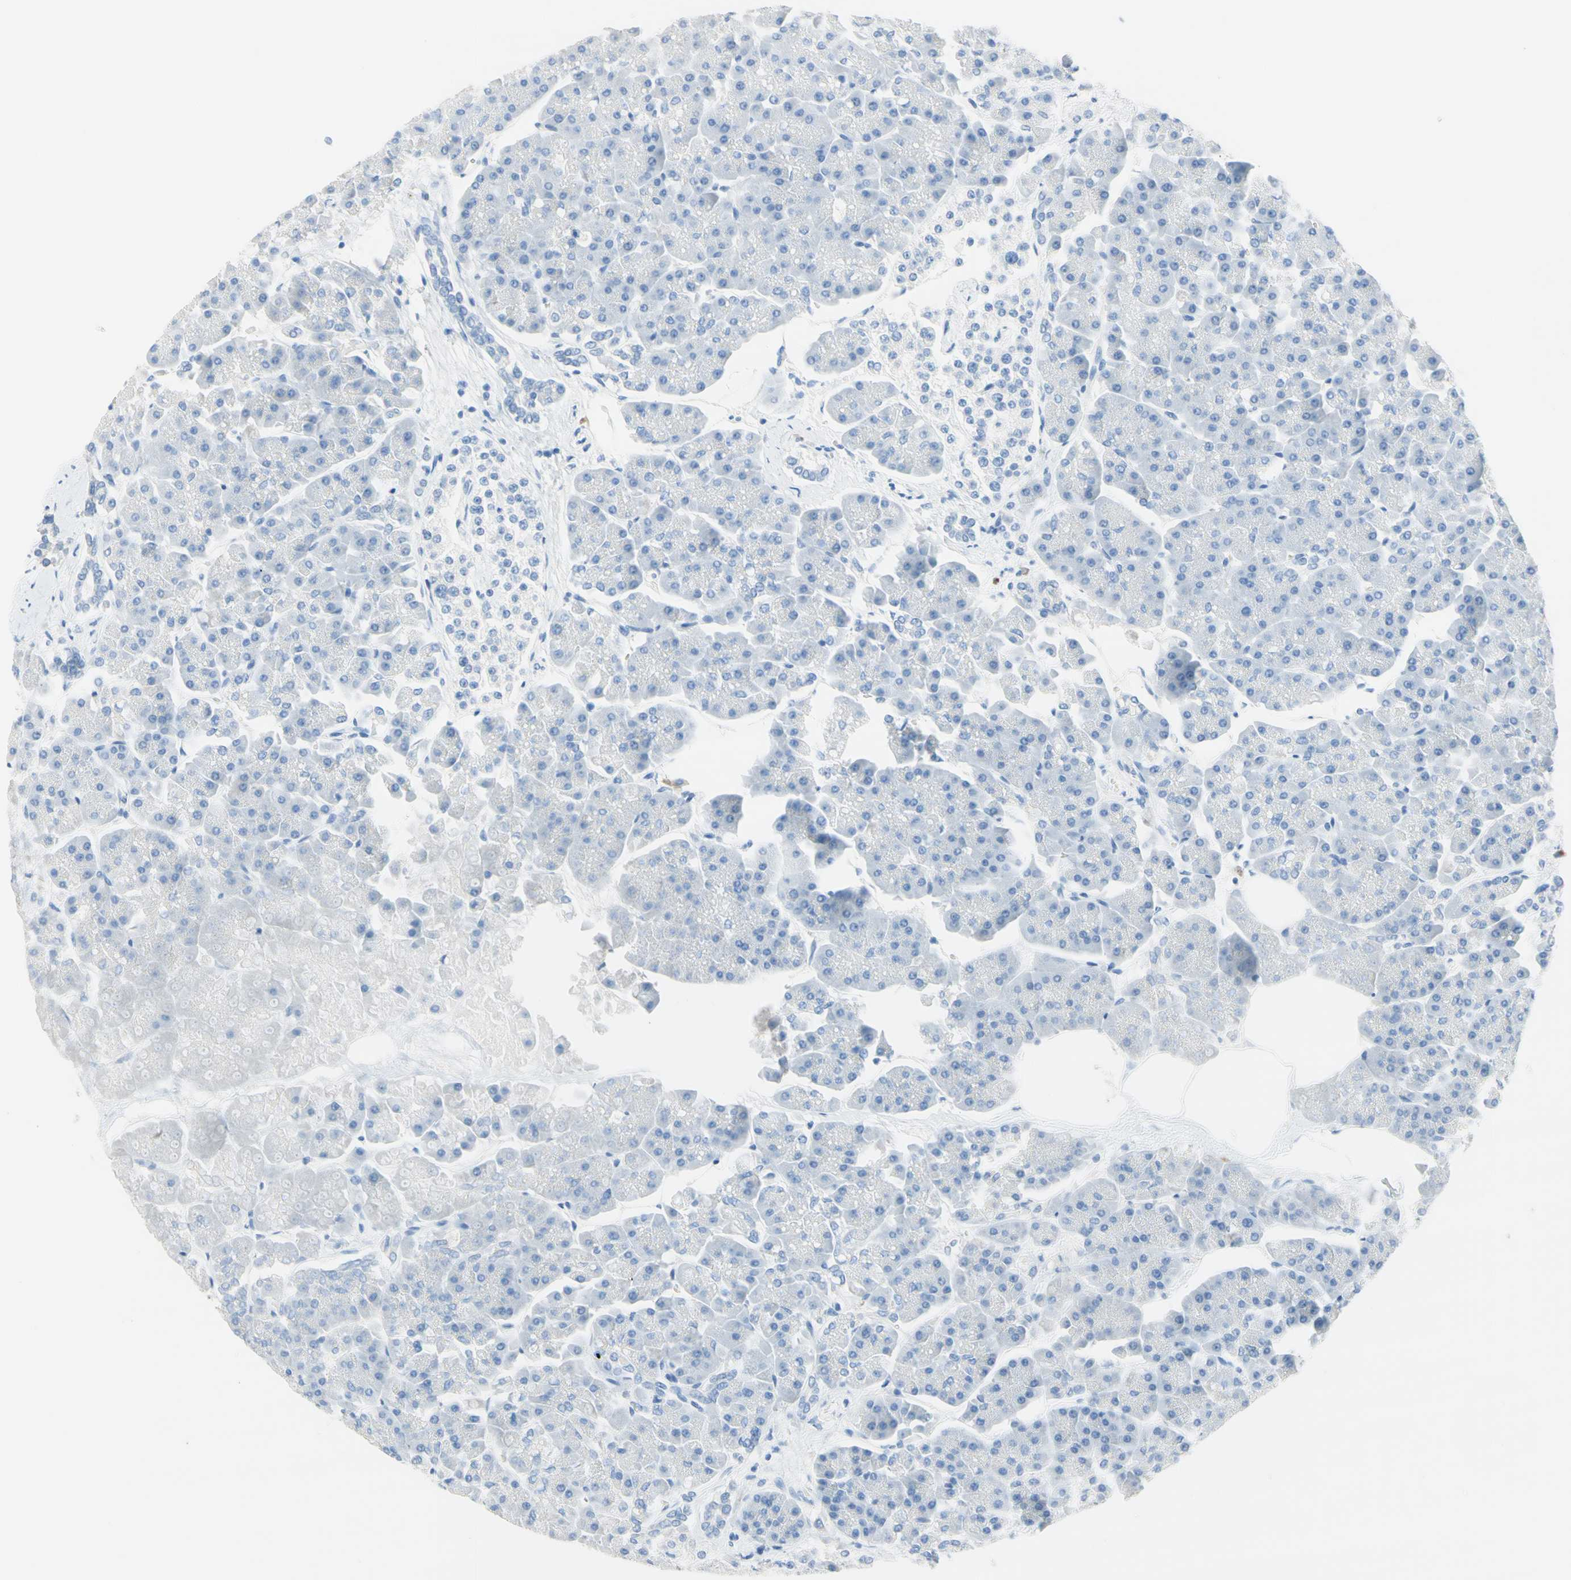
{"staining": {"intensity": "negative", "quantity": "none", "location": "none"}, "tissue": "pancreas", "cell_type": "Exocrine glandular cells", "image_type": "normal", "snomed": [{"axis": "morphology", "description": "Normal tissue, NOS"}, {"axis": "topography", "description": "Pancreas"}], "caption": "There is no significant positivity in exocrine glandular cells of pancreas. Nuclei are stained in blue.", "gene": "IL6ST", "patient": {"sex": "female", "age": 70}}